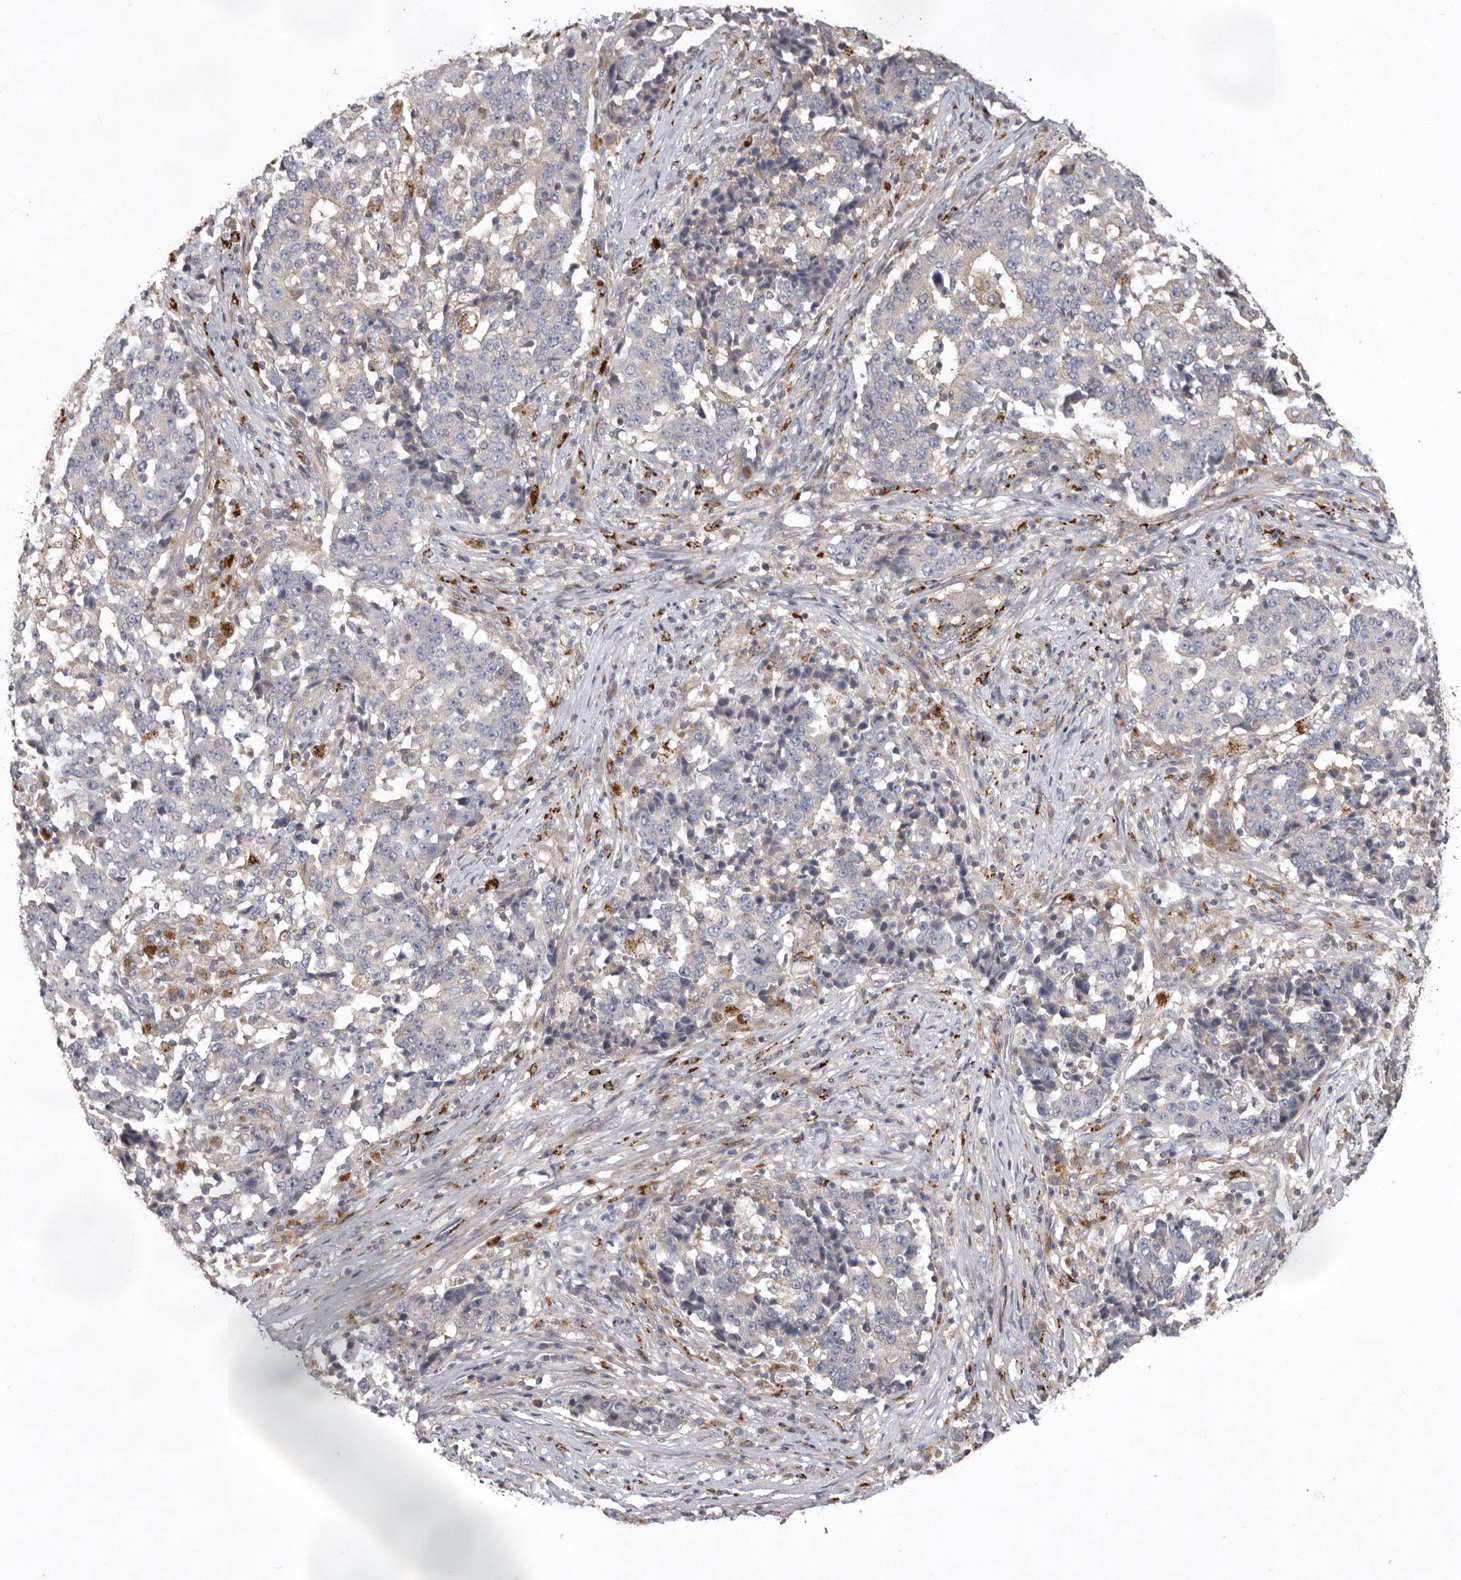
{"staining": {"intensity": "negative", "quantity": "none", "location": "none"}, "tissue": "stomach cancer", "cell_type": "Tumor cells", "image_type": "cancer", "snomed": [{"axis": "morphology", "description": "Adenocarcinoma, NOS"}, {"axis": "topography", "description": "Stomach"}], "caption": "Immunohistochemistry of human stomach cancer reveals no expression in tumor cells.", "gene": "WDR47", "patient": {"sex": "male", "age": 59}}